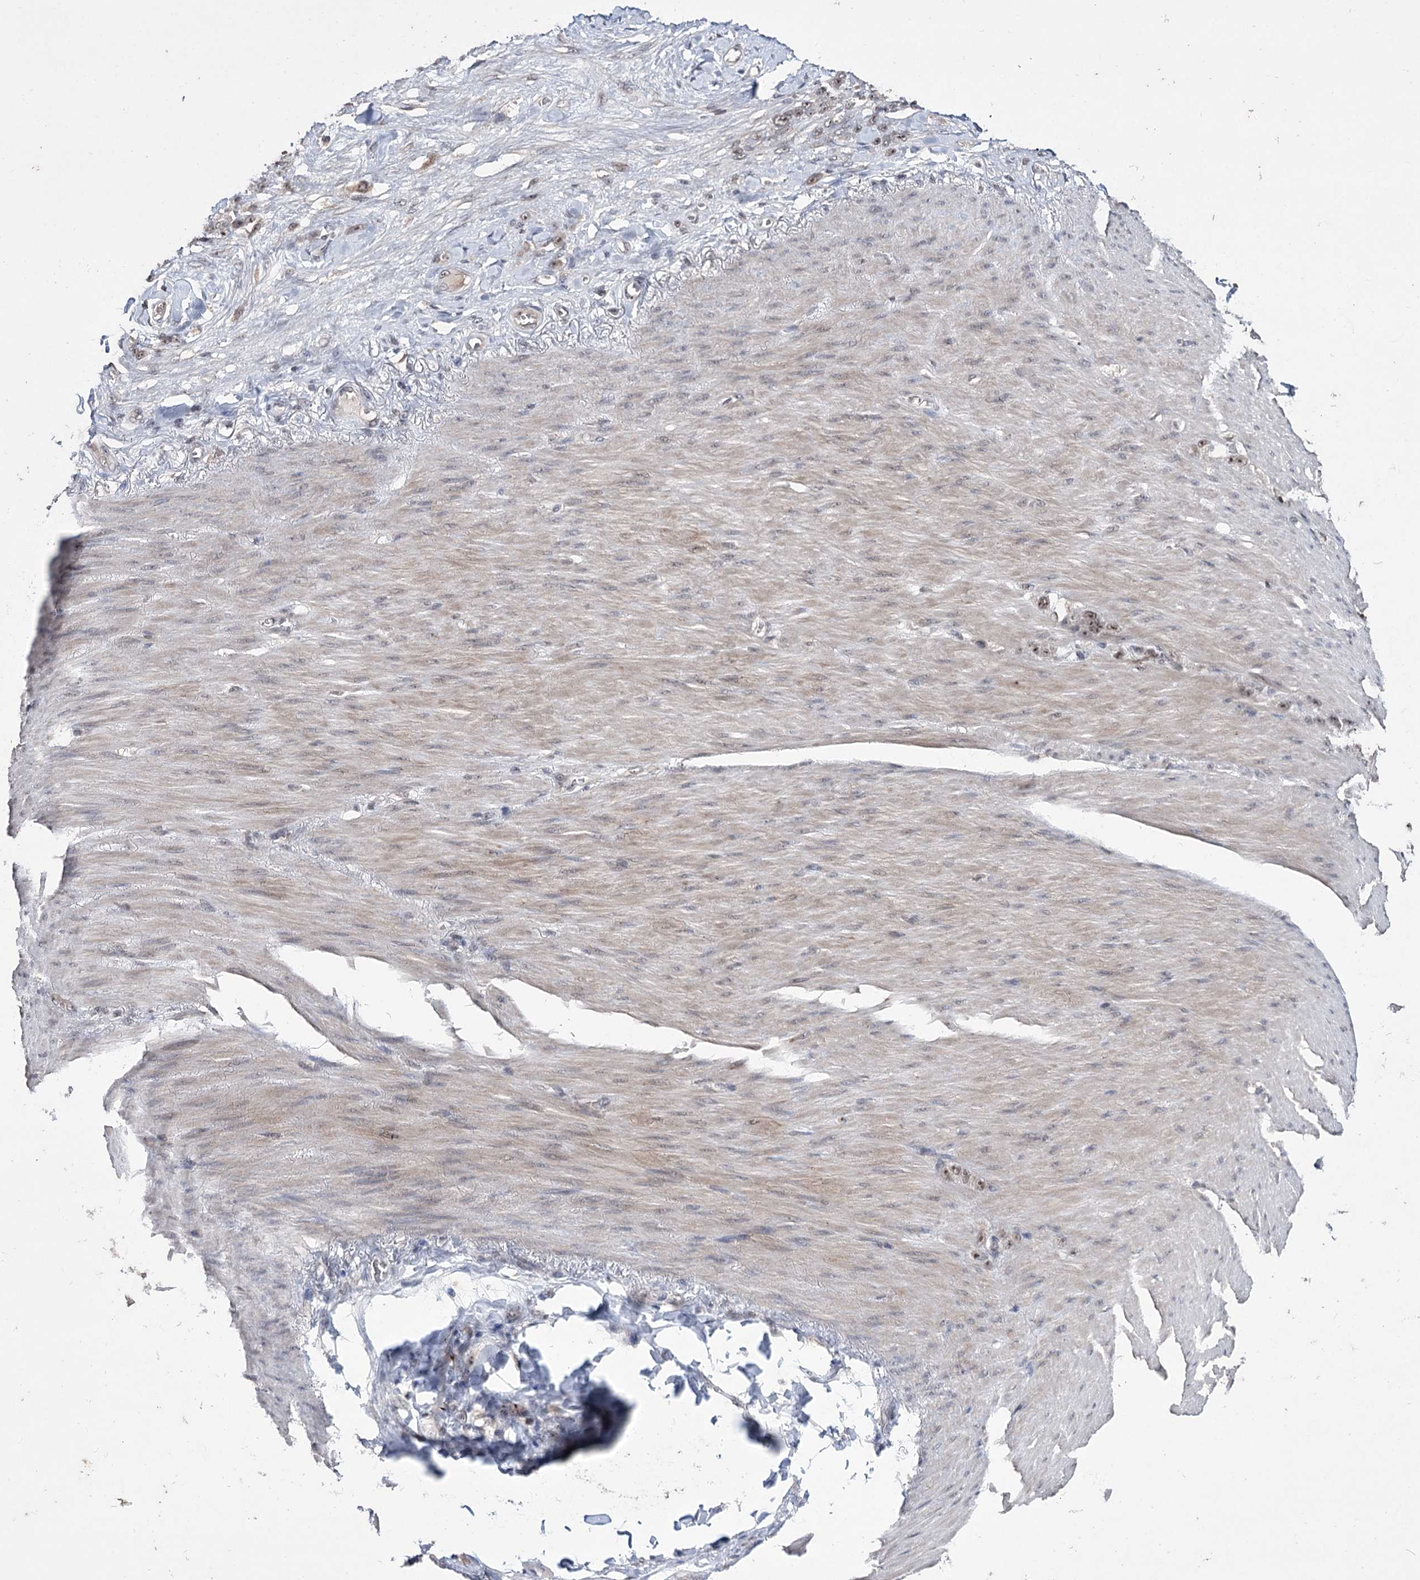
{"staining": {"intensity": "weak", "quantity": ">75%", "location": "nuclear"}, "tissue": "stomach cancer", "cell_type": "Tumor cells", "image_type": "cancer", "snomed": [{"axis": "morphology", "description": "Normal tissue, NOS"}, {"axis": "morphology", "description": "Adenocarcinoma, NOS"}, {"axis": "topography", "description": "Stomach"}], "caption": "Immunohistochemical staining of human stomach cancer (adenocarcinoma) displays low levels of weak nuclear staining in approximately >75% of tumor cells.", "gene": "VGLL4", "patient": {"sex": "male", "age": 82}}